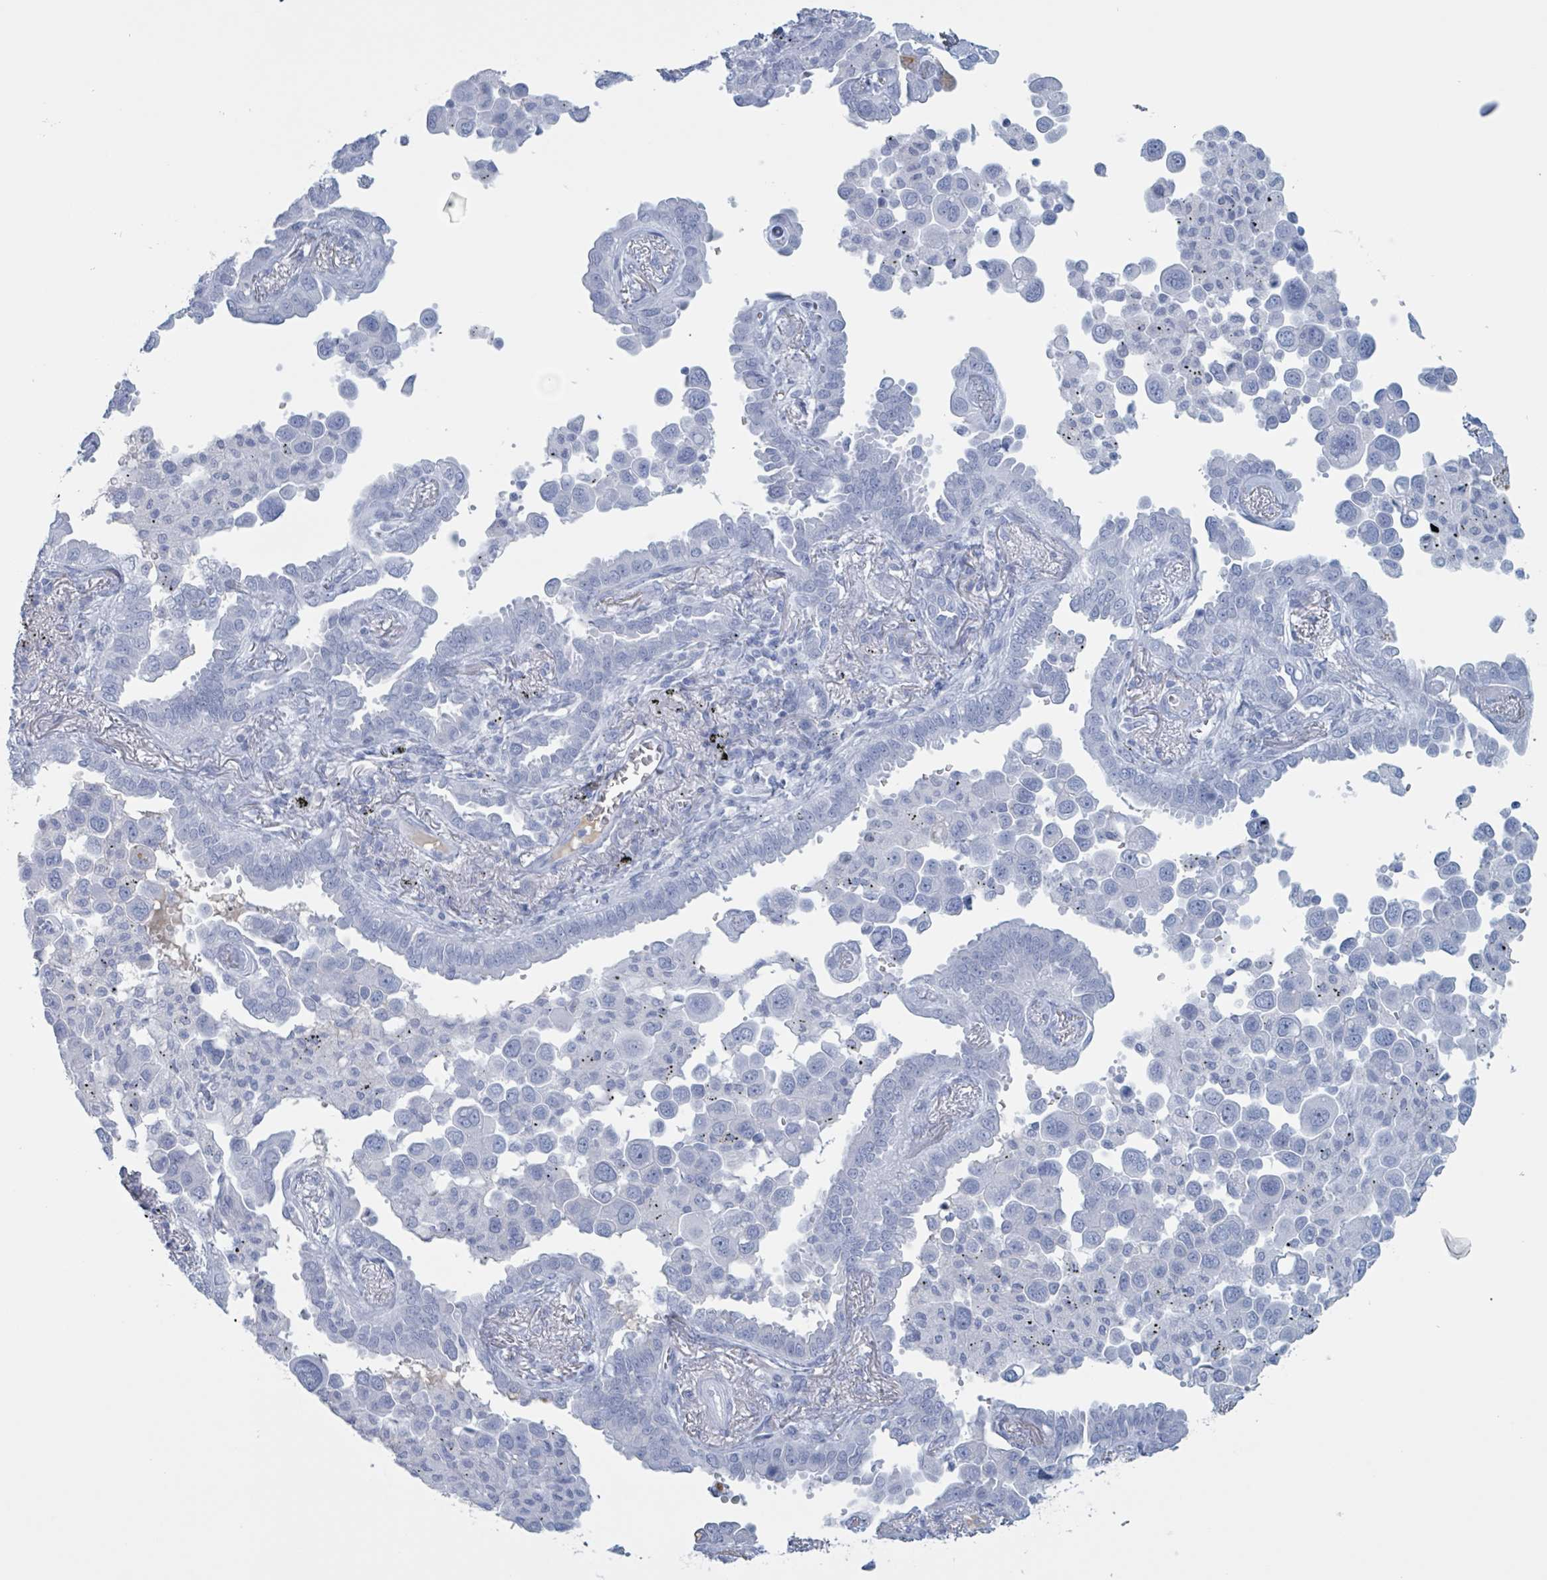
{"staining": {"intensity": "negative", "quantity": "none", "location": "none"}, "tissue": "lung cancer", "cell_type": "Tumor cells", "image_type": "cancer", "snomed": [{"axis": "morphology", "description": "Adenocarcinoma, NOS"}, {"axis": "topography", "description": "Lung"}], "caption": "This is an immunohistochemistry (IHC) image of human adenocarcinoma (lung). There is no positivity in tumor cells.", "gene": "KLK4", "patient": {"sex": "male", "age": 67}}